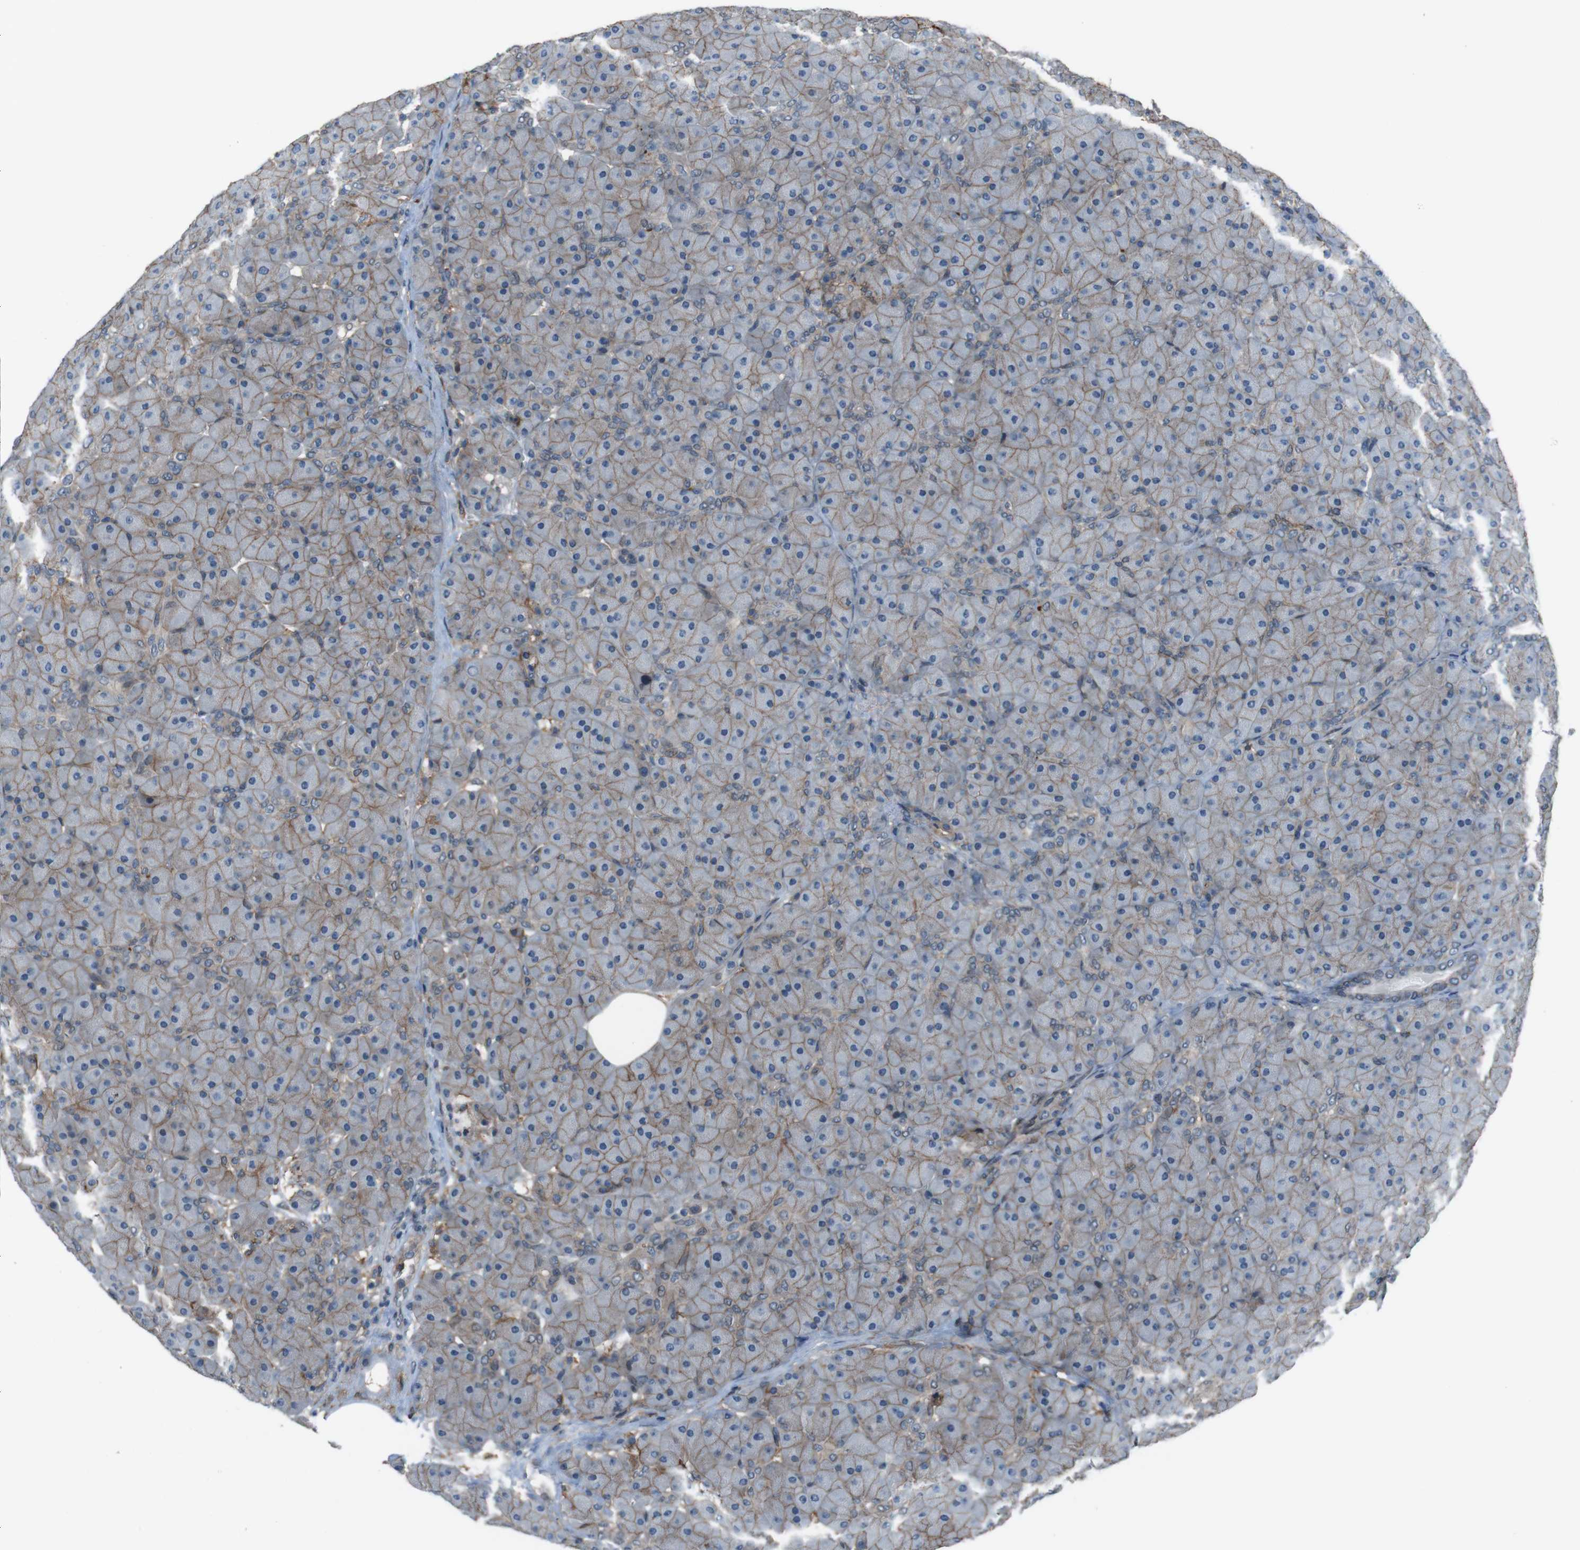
{"staining": {"intensity": "weak", "quantity": ">75%", "location": "cytoplasmic/membranous"}, "tissue": "pancreas", "cell_type": "Exocrine glandular cells", "image_type": "normal", "snomed": [{"axis": "morphology", "description": "Normal tissue, NOS"}, {"axis": "topography", "description": "Pancreas"}], "caption": "A brown stain highlights weak cytoplasmic/membranous staining of a protein in exocrine glandular cells of unremarkable human pancreas.", "gene": "ATP2B1", "patient": {"sex": "male", "age": 66}}